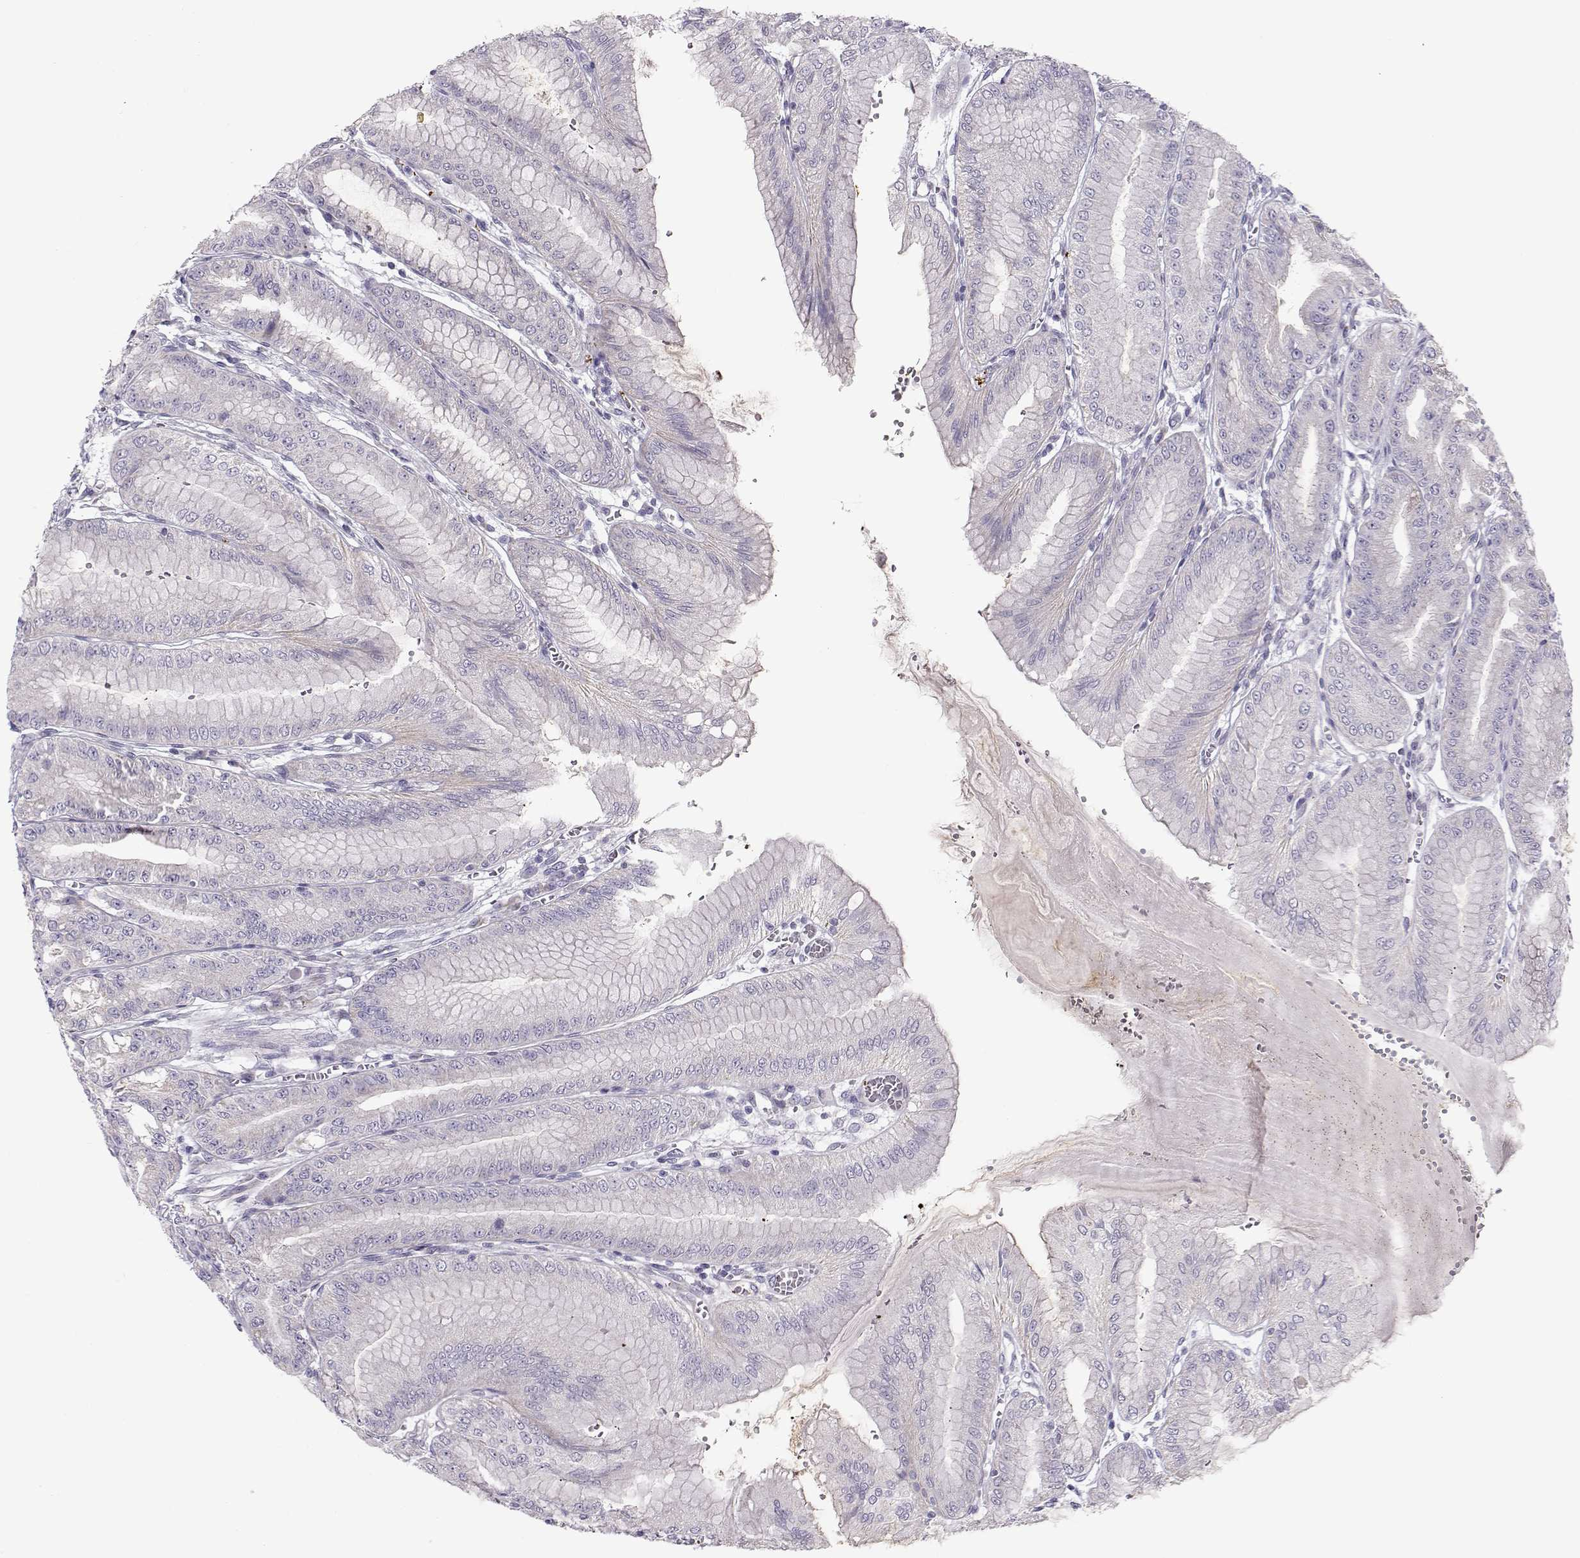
{"staining": {"intensity": "negative", "quantity": "none", "location": "none"}, "tissue": "stomach", "cell_type": "Glandular cells", "image_type": "normal", "snomed": [{"axis": "morphology", "description": "Normal tissue, NOS"}, {"axis": "topography", "description": "Stomach, lower"}], "caption": "Stomach stained for a protein using IHC demonstrates no positivity glandular cells.", "gene": "KLF17", "patient": {"sex": "male", "age": 71}}